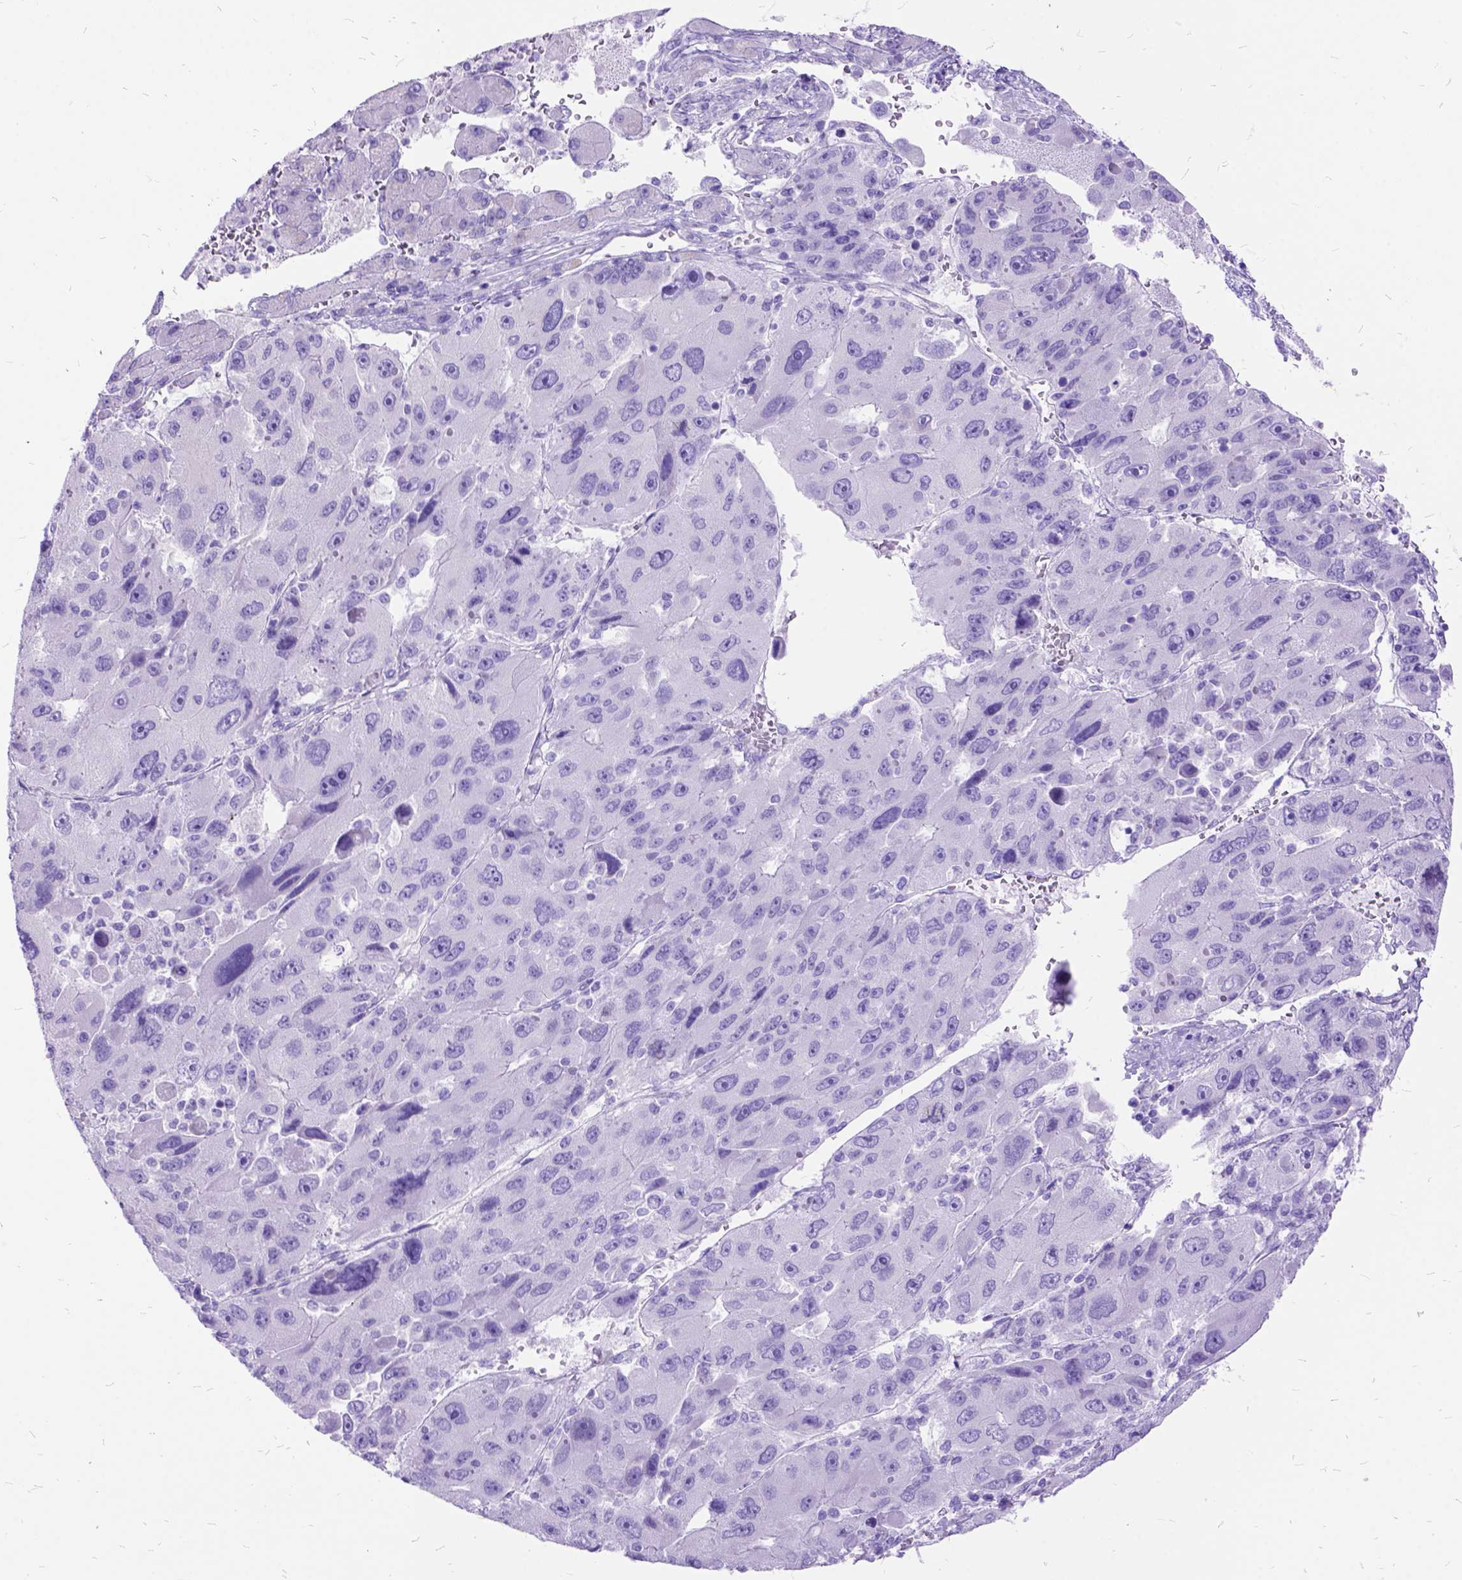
{"staining": {"intensity": "negative", "quantity": "none", "location": "none"}, "tissue": "liver cancer", "cell_type": "Tumor cells", "image_type": "cancer", "snomed": [{"axis": "morphology", "description": "Carcinoma, Hepatocellular, NOS"}, {"axis": "topography", "description": "Liver"}], "caption": "High magnification brightfield microscopy of liver cancer stained with DAB (brown) and counterstained with hematoxylin (blue): tumor cells show no significant staining. Brightfield microscopy of IHC stained with DAB (brown) and hematoxylin (blue), captured at high magnification.", "gene": "DNAH2", "patient": {"sex": "female", "age": 41}}